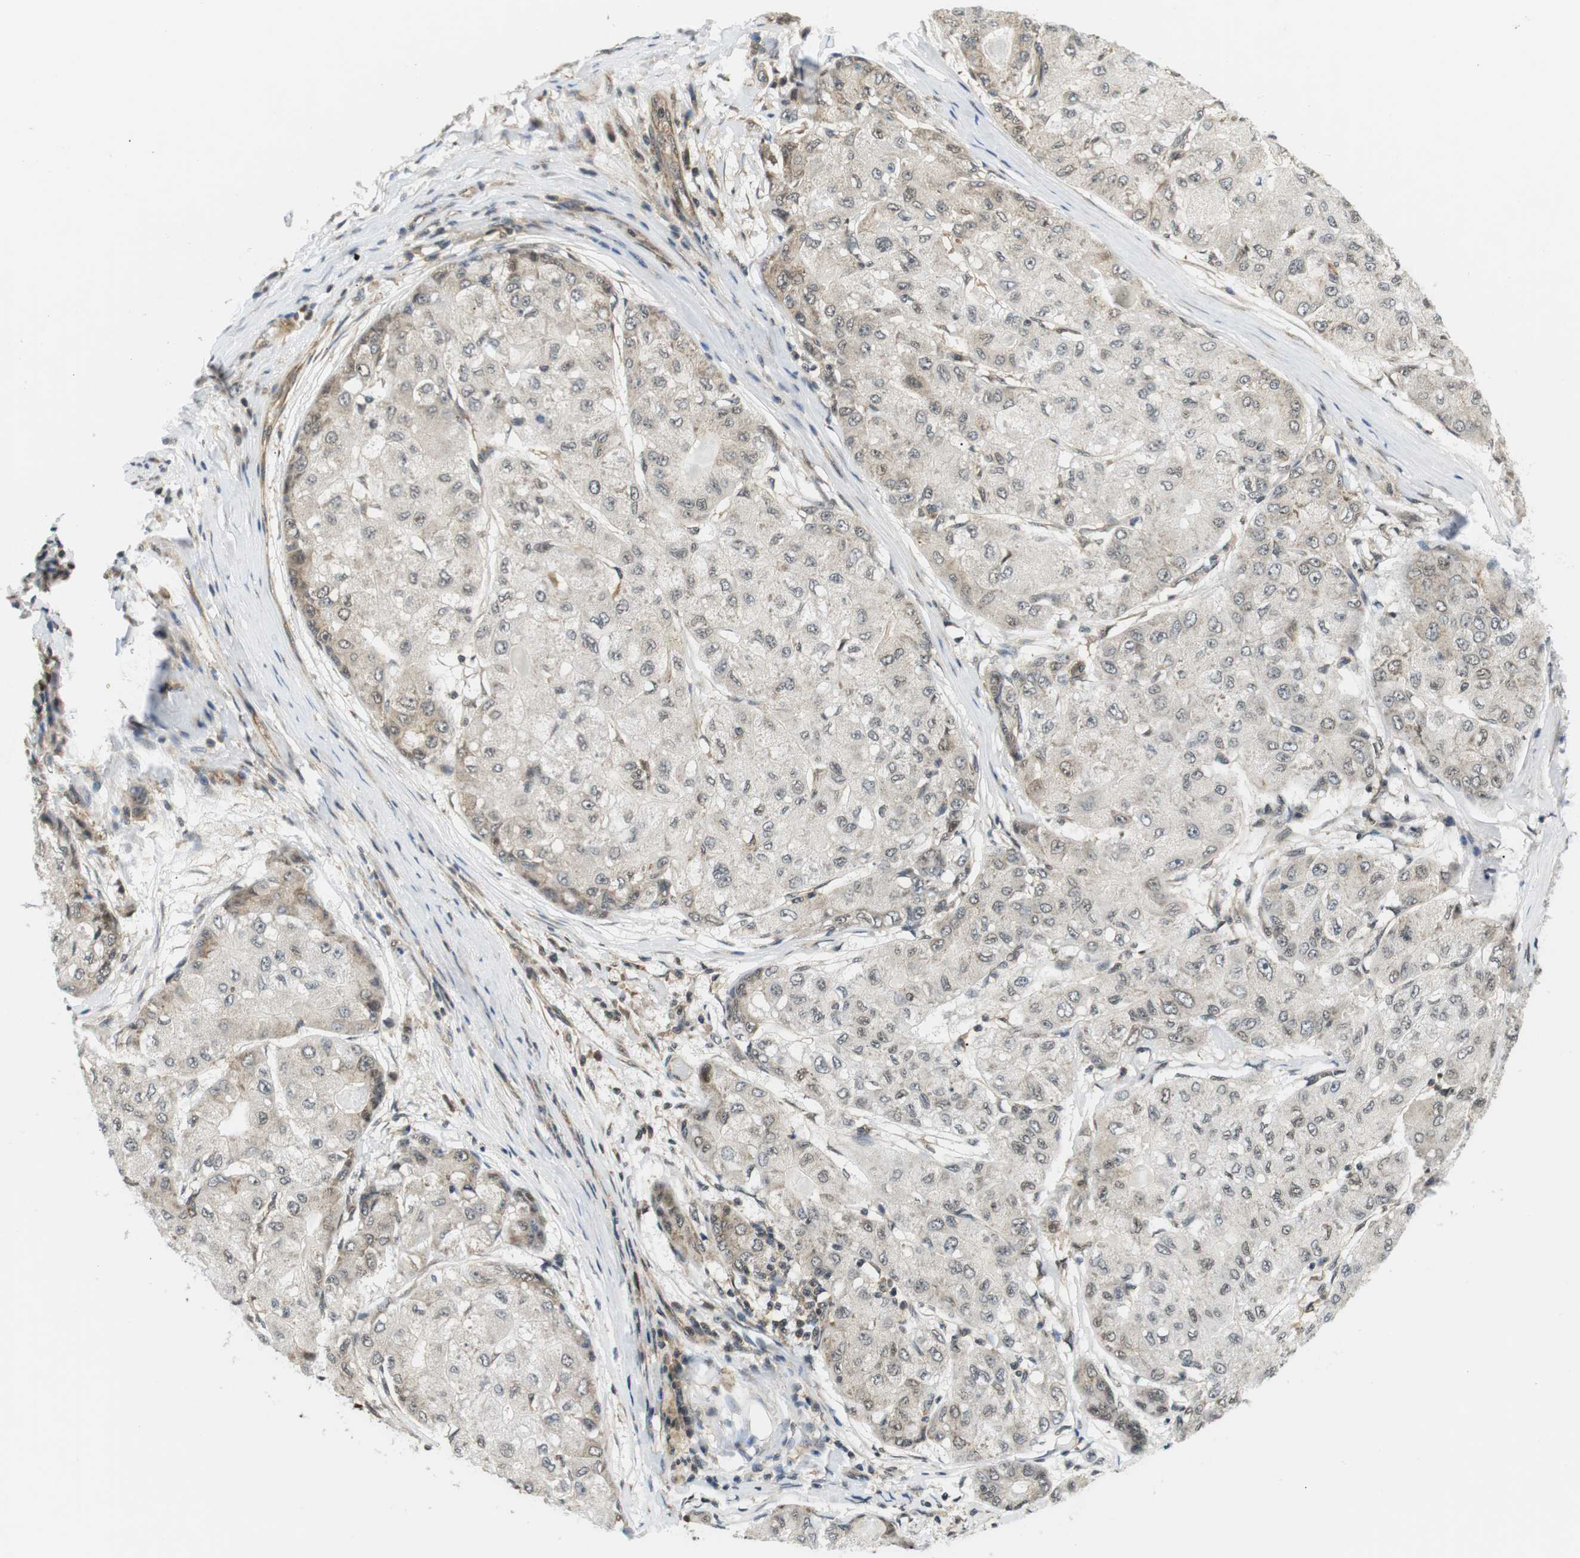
{"staining": {"intensity": "weak", "quantity": "25%-75%", "location": "cytoplasmic/membranous,nuclear"}, "tissue": "liver cancer", "cell_type": "Tumor cells", "image_type": "cancer", "snomed": [{"axis": "morphology", "description": "Carcinoma, Hepatocellular, NOS"}, {"axis": "topography", "description": "Liver"}], "caption": "Hepatocellular carcinoma (liver) was stained to show a protein in brown. There is low levels of weak cytoplasmic/membranous and nuclear staining in about 25%-75% of tumor cells.", "gene": "CSNK2B", "patient": {"sex": "male", "age": 80}}